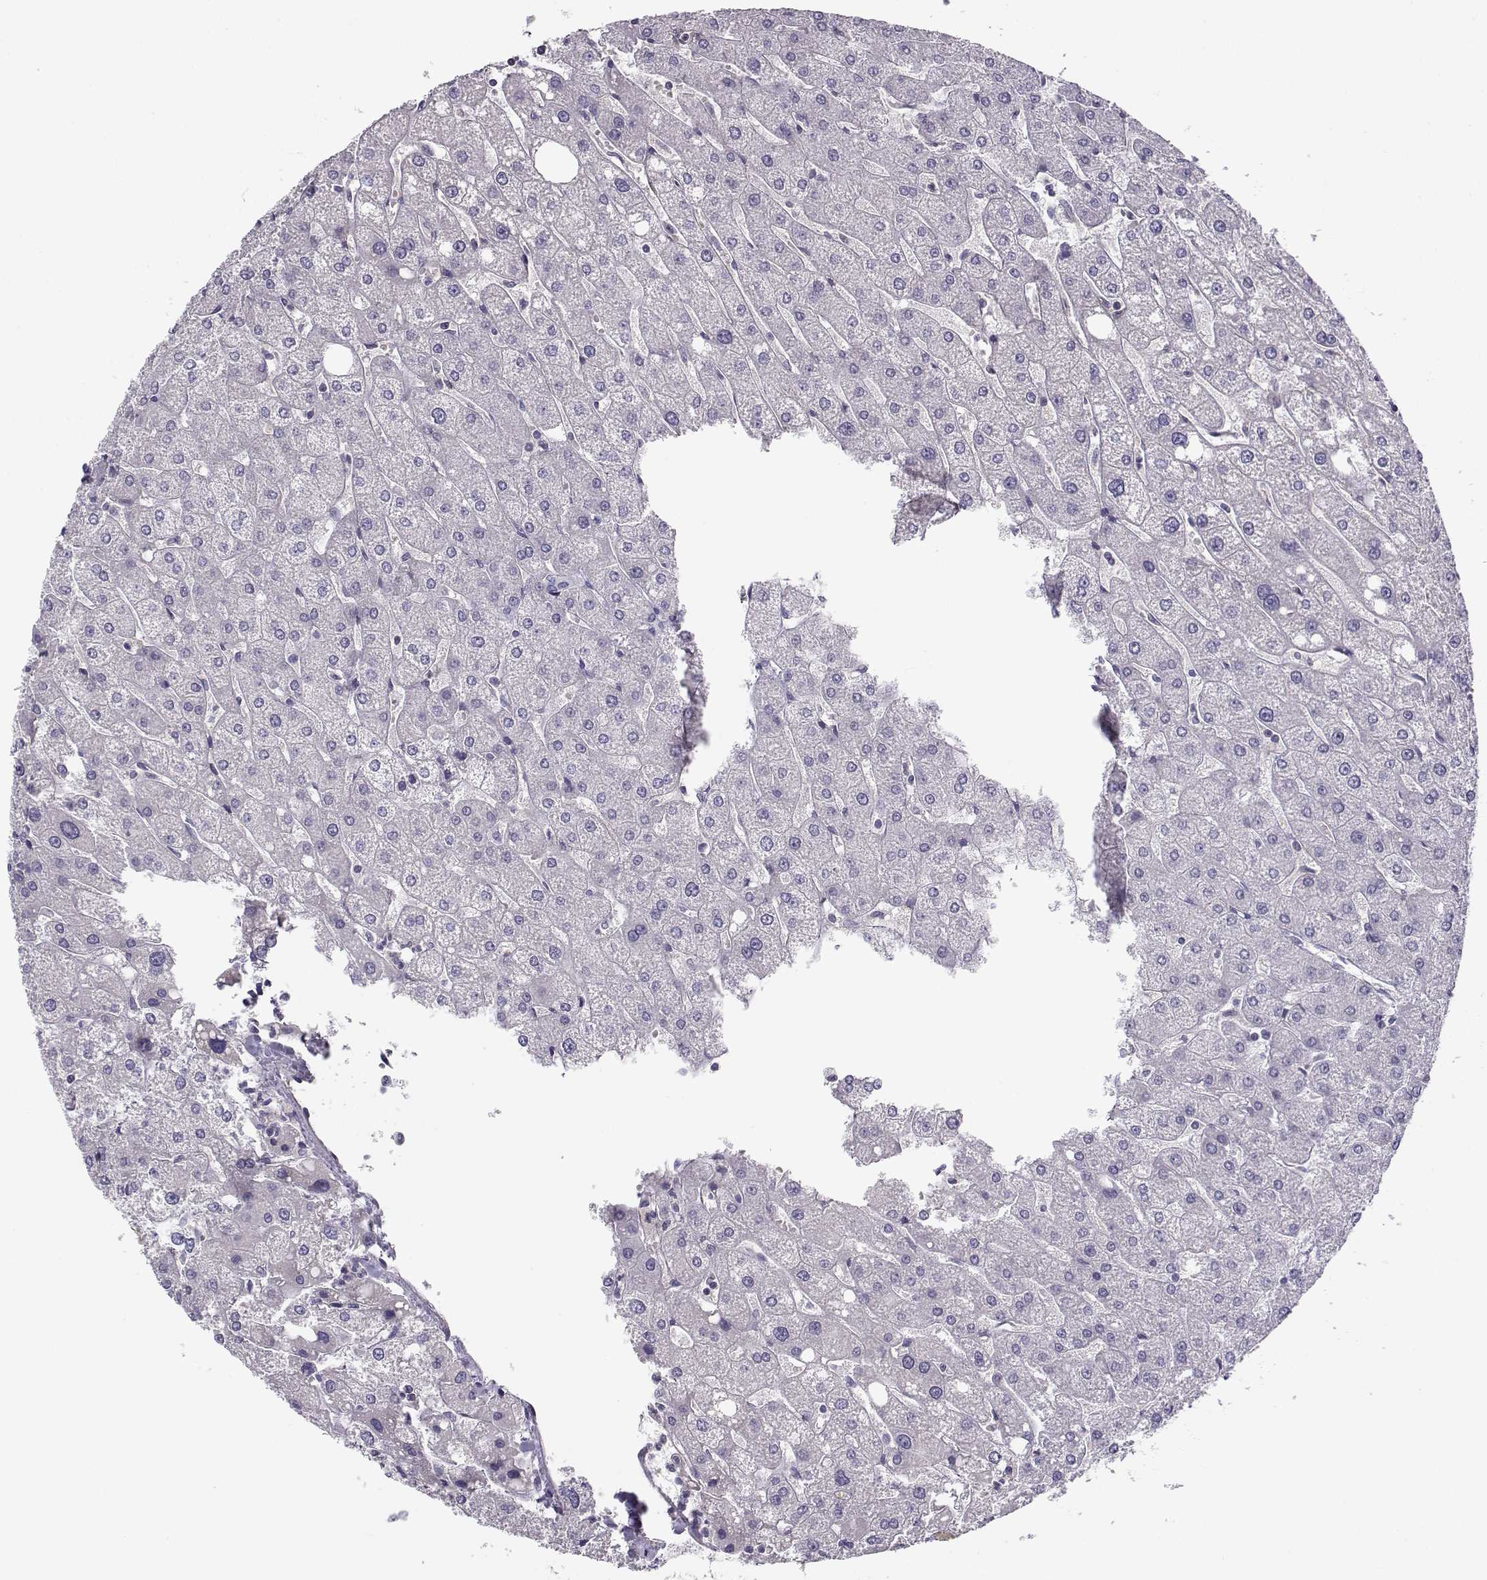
{"staining": {"intensity": "negative", "quantity": "none", "location": "none"}, "tissue": "liver", "cell_type": "Cholangiocytes", "image_type": "normal", "snomed": [{"axis": "morphology", "description": "Normal tissue, NOS"}, {"axis": "topography", "description": "Liver"}], "caption": "Protein analysis of benign liver shows no significant staining in cholangiocytes.", "gene": "MYO1A", "patient": {"sex": "male", "age": 67}}